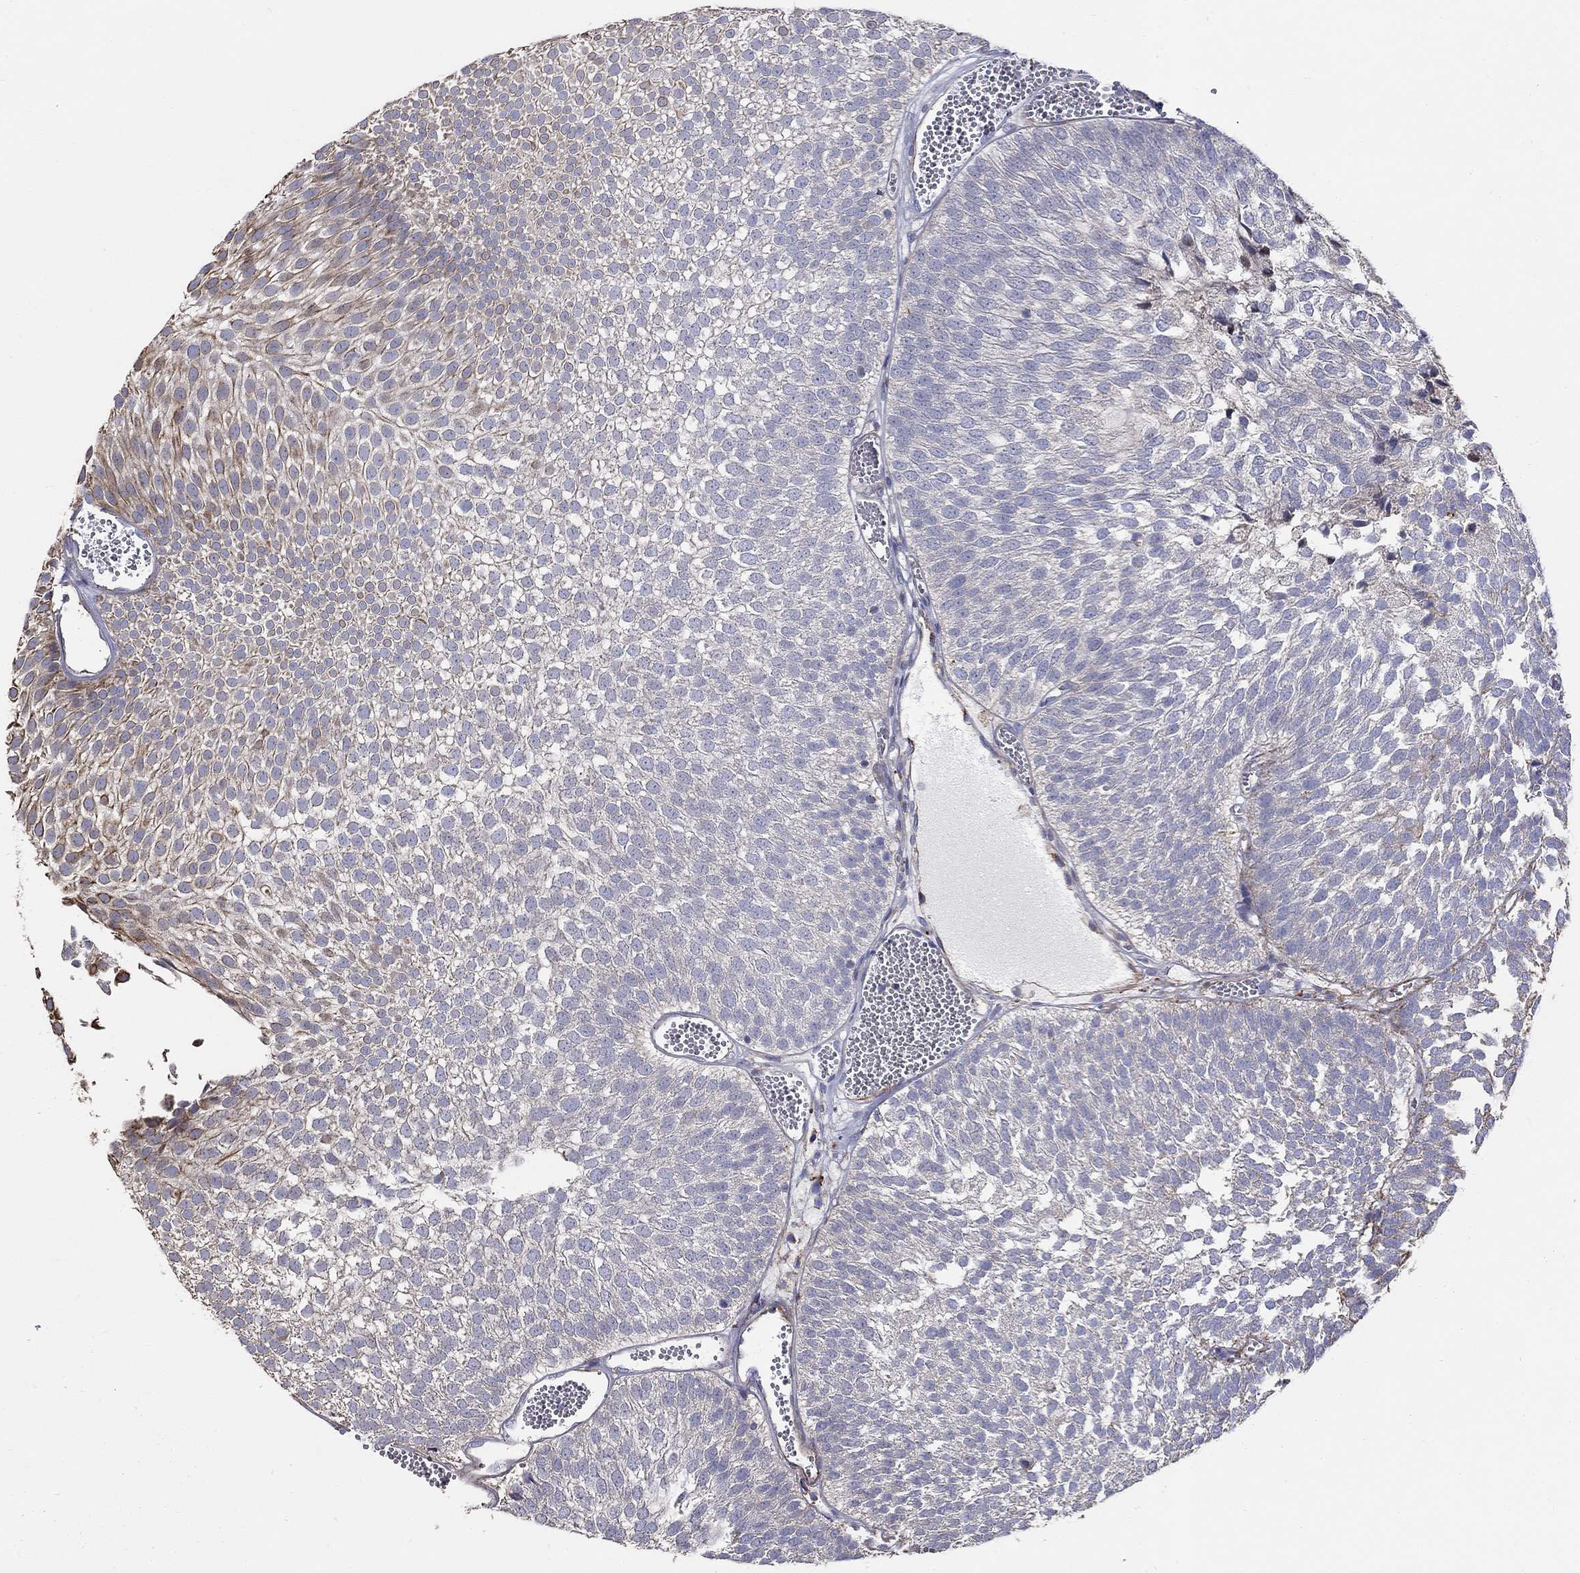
{"staining": {"intensity": "moderate", "quantity": "<25%", "location": "cytoplasmic/membranous"}, "tissue": "urothelial cancer", "cell_type": "Tumor cells", "image_type": "cancer", "snomed": [{"axis": "morphology", "description": "Urothelial carcinoma, Low grade"}, {"axis": "topography", "description": "Urinary bladder"}], "caption": "A micrograph of human urothelial cancer stained for a protein displays moderate cytoplasmic/membranous brown staining in tumor cells. The protein is shown in brown color, while the nuclei are stained blue.", "gene": "NPHP1", "patient": {"sex": "male", "age": 52}}